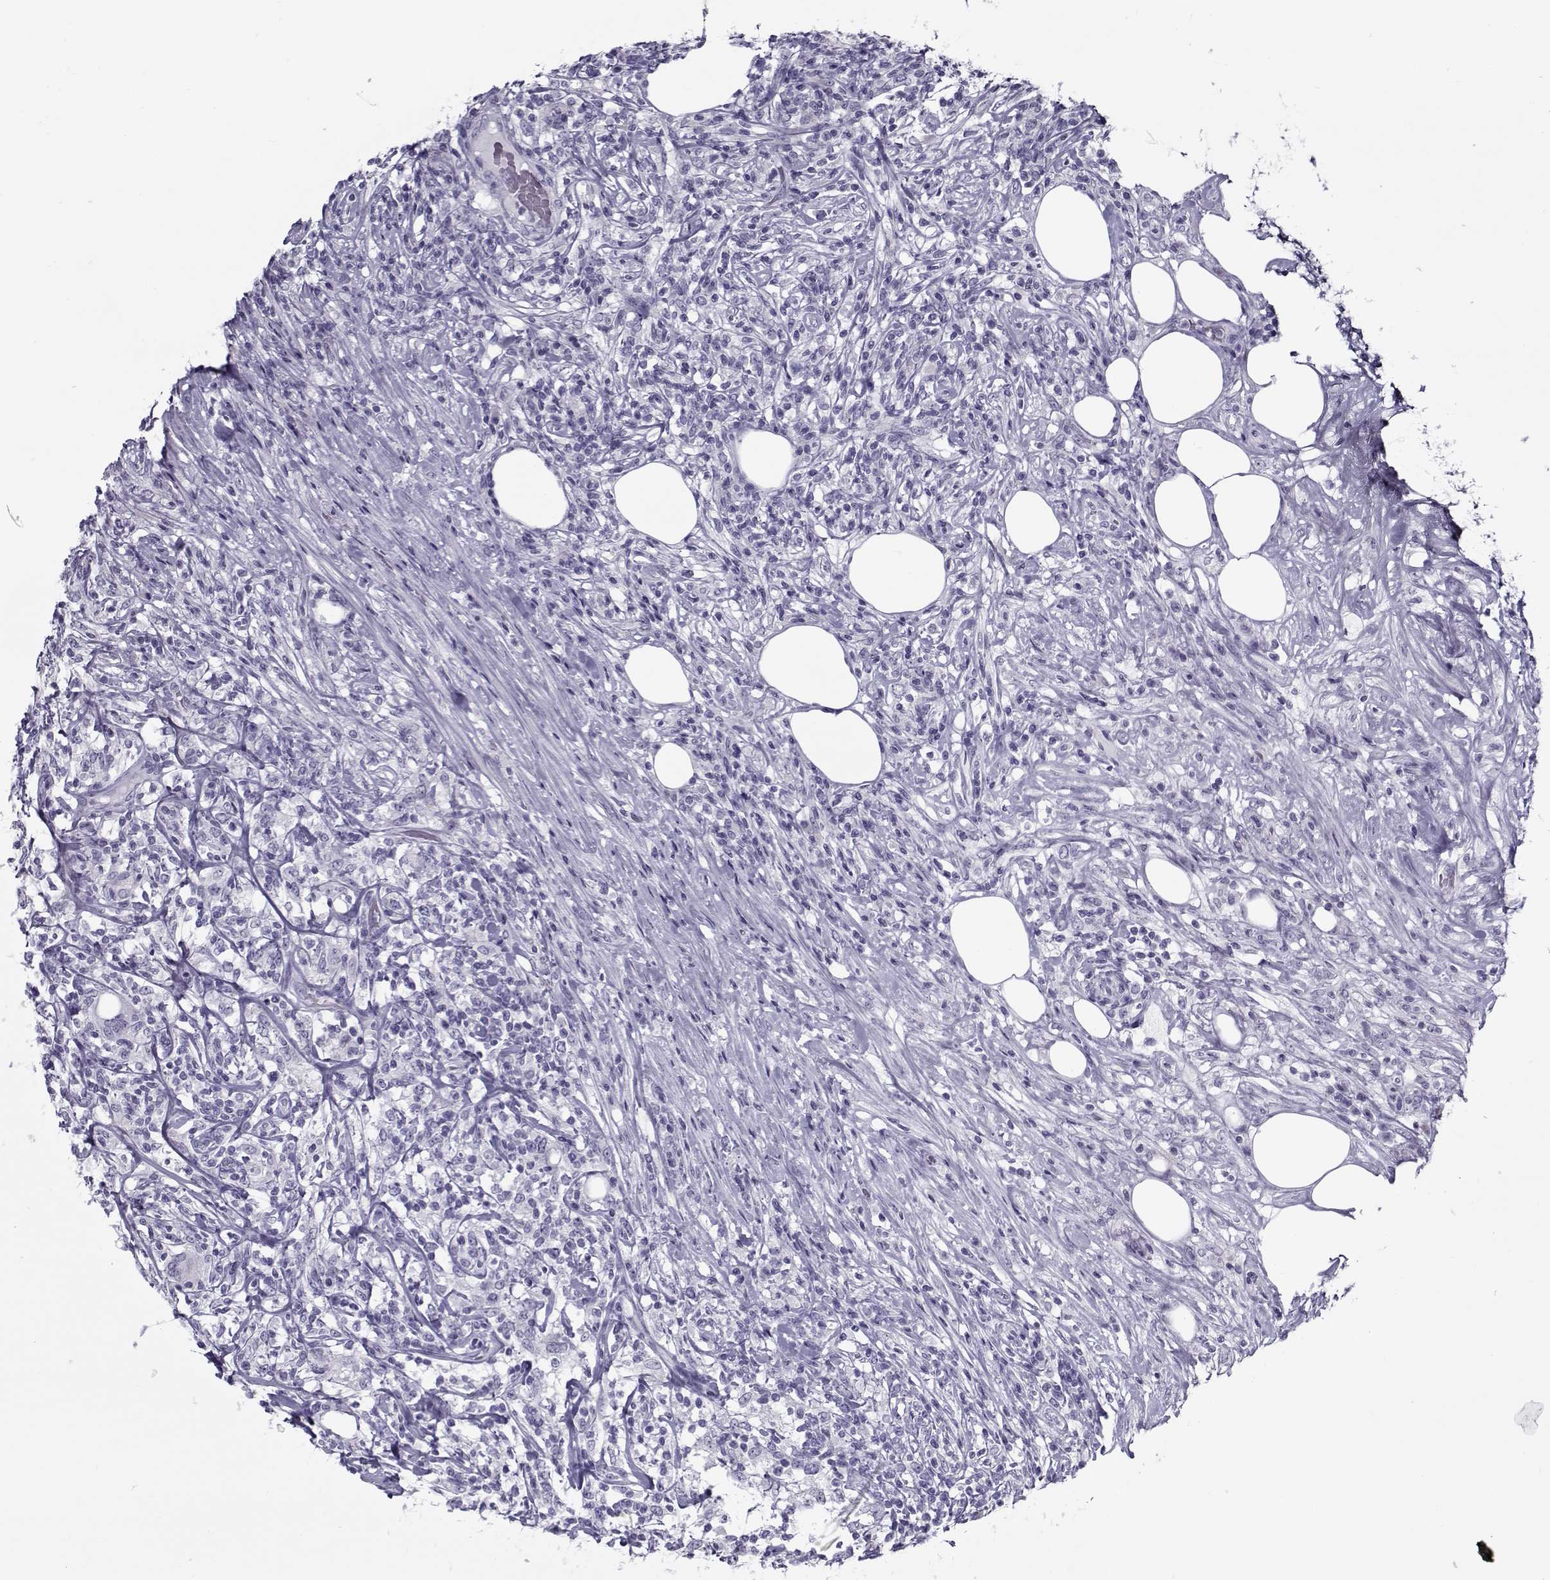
{"staining": {"intensity": "negative", "quantity": "none", "location": "none"}, "tissue": "lymphoma", "cell_type": "Tumor cells", "image_type": "cancer", "snomed": [{"axis": "morphology", "description": "Malignant lymphoma, non-Hodgkin's type, High grade"}, {"axis": "topography", "description": "Lymph node"}], "caption": "This is an IHC image of high-grade malignant lymphoma, non-Hodgkin's type. There is no expression in tumor cells.", "gene": "GAGE2A", "patient": {"sex": "female", "age": 84}}